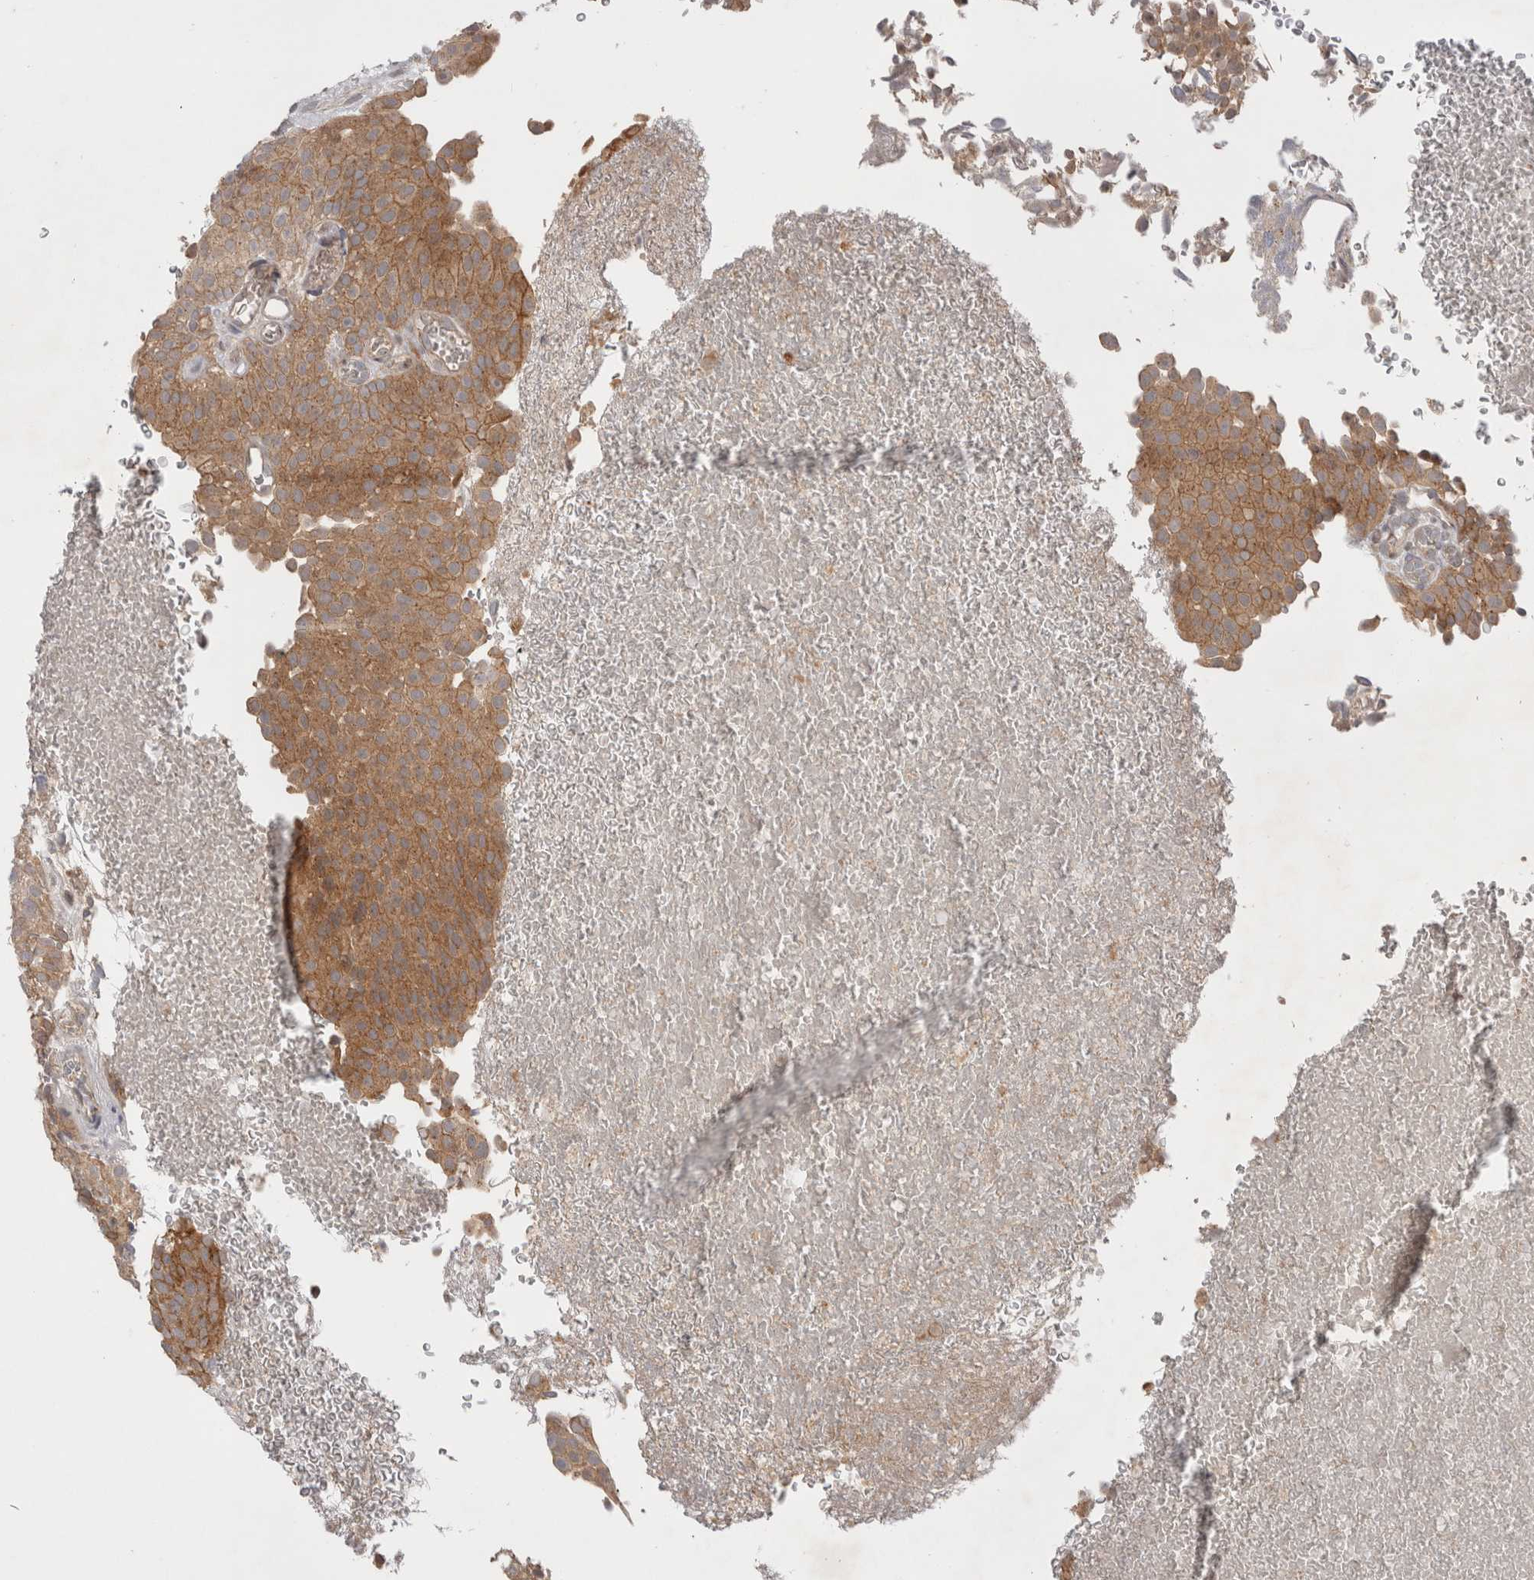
{"staining": {"intensity": "moderate", "quantity": ">75%", "location": "cytoplasmic/membranous"}, "tissue": "urothelial cancer", "cell_type": "Tumor cells", "image_type": "cancer", "snomed": [{"axis": "morphology", "description": "Urothelial carcinoma, Low grade"}, {"axis": "topography", "description": "Urinary bladder"}], "caption": "Human urothelial carcinoma (low-grade) stained for a protein (brown) shows moderate cytoplasmic/membranous positive staining in approximately >75% of tumor cells.", "gene": "PLEKHM1", "patient": {"sex": "male", "age": 78}}